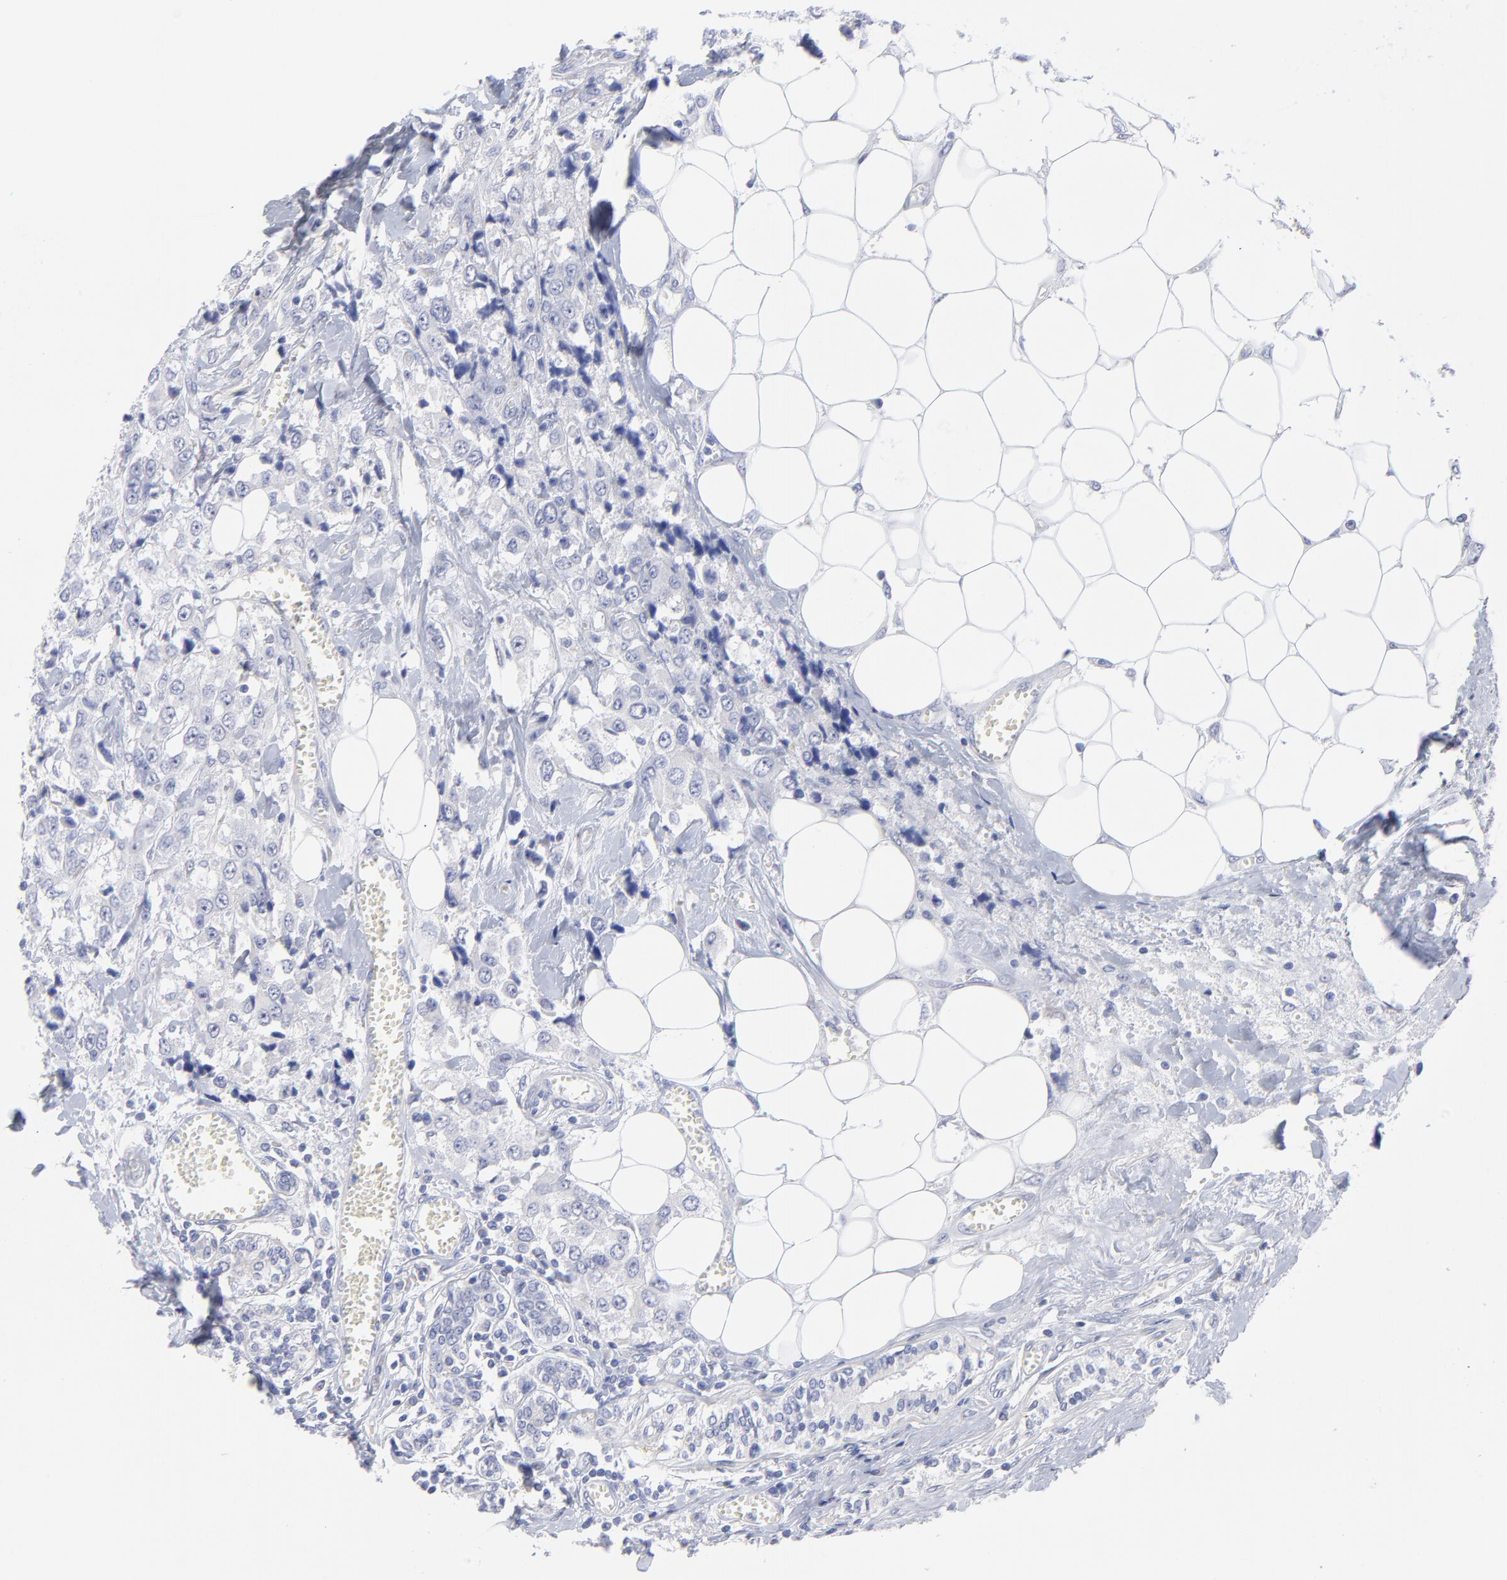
{"staining": {"intensity": "moderate", "quantity": "<25%", "location": "cytoplasmic/membranous"}, "tissue": "breast cancer", "cell_type": "Tumor cells", "image_type": "cancer", "snomed": [{"axis": "morphology", "description": "Duct carcinoma"}, {"axis": "topography", "description": "Breast"}], "caption": "High-magnification brightfield microscopy of breast invasive ductal carcinoma stained with DAB (brown) and counterstained with hematoxylin (blue). tumor cells exhibit moderate cytoplasmic/membranous expression is identified in approximately<25% of cells. Nuclei are stained in blue.", "gene": "DUSP9", "patient": {"sex": "female", "age": 58}}